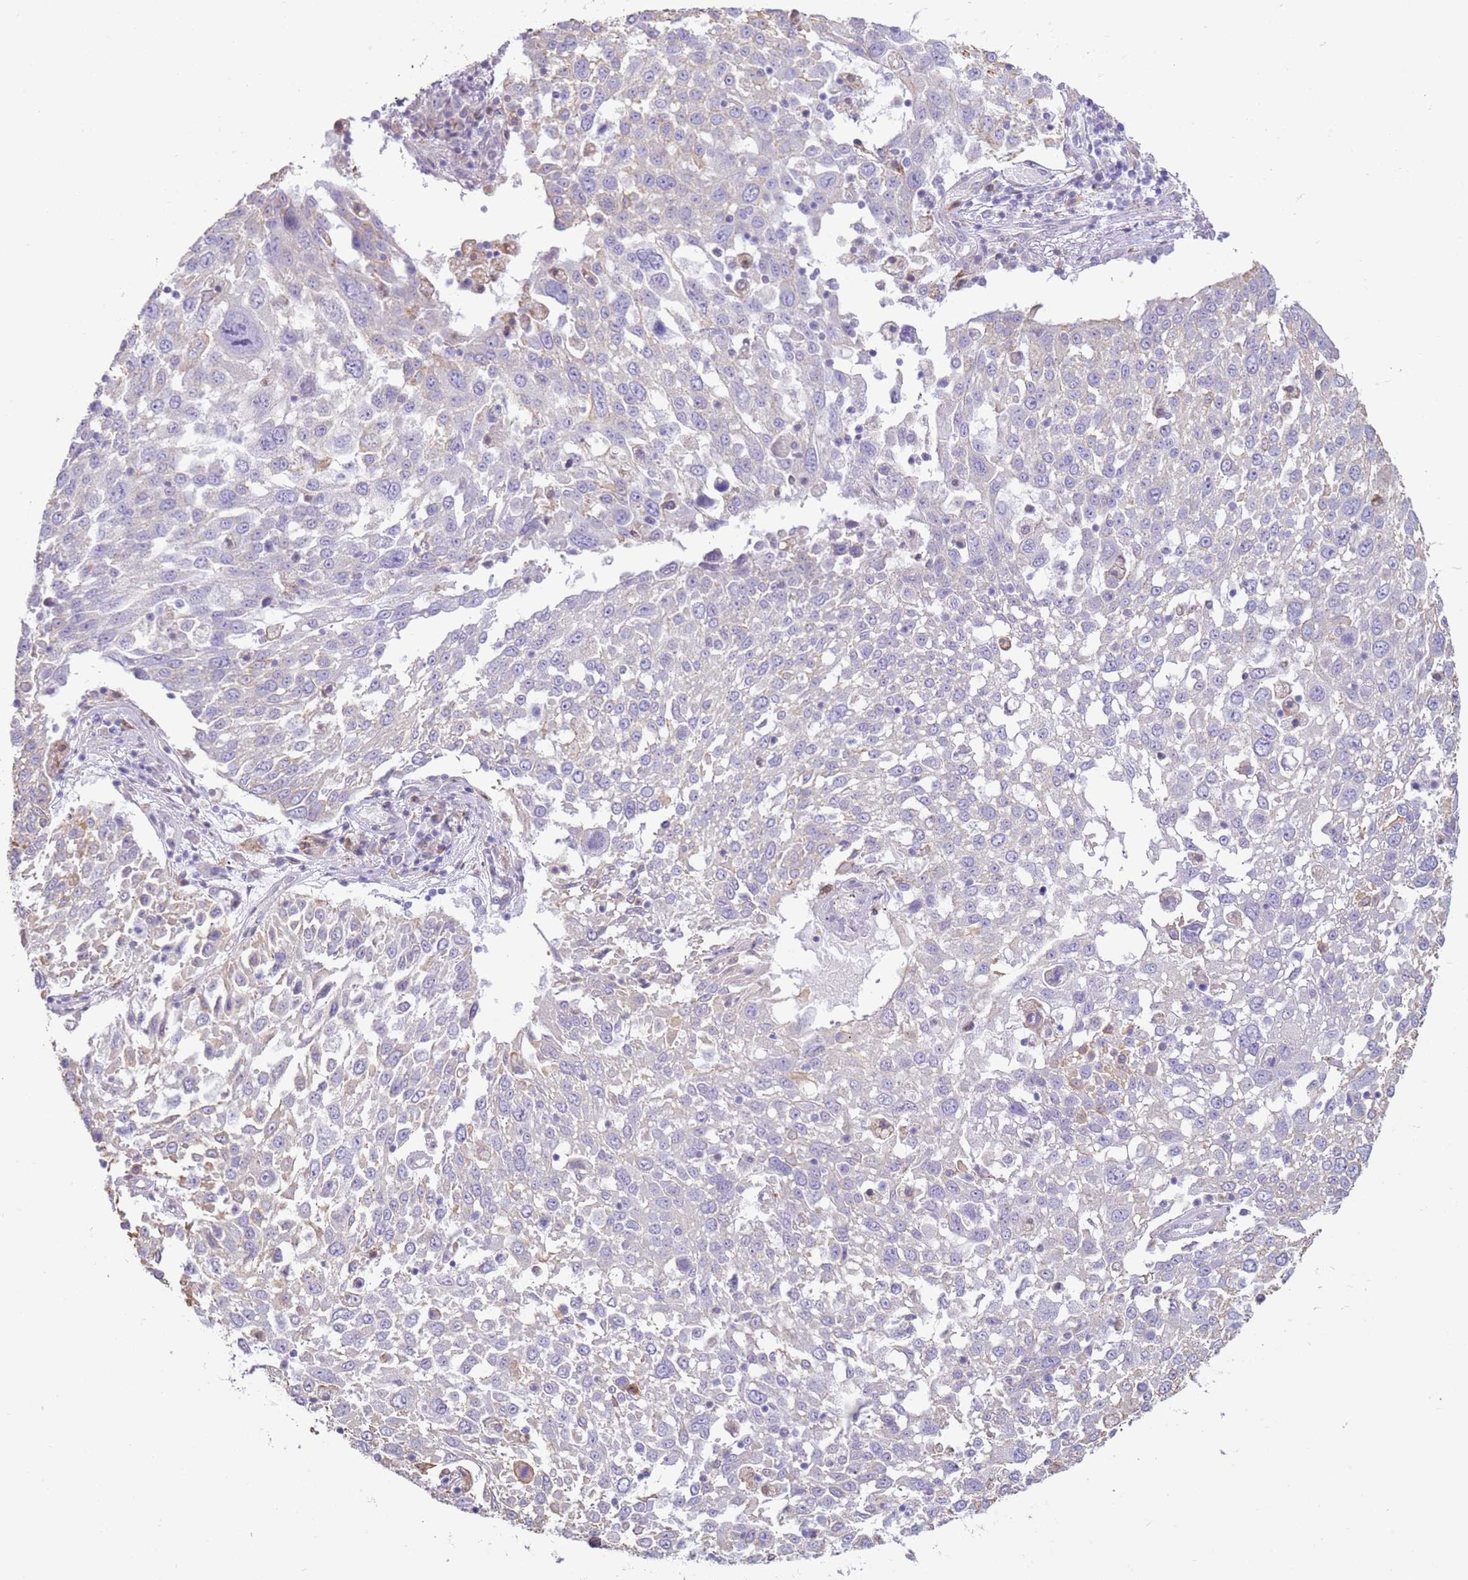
{"staining": {"intensity": "weak", "quantity": "<25%", "location": "cytoplasmic/membranous"}, "tissue": "lung cancer", "cell_type": "Tumor cells", "image_type": "cancer", "snomed": [{"axis": "morphology", "description": "Squamous cell carcinoma, NOS"}, {"axis": "topography", "description": "Lung"}], "caption": "Lung squamous cell carcinoma was stained to show a protein in brown. There is no significant staining in tumor cells. (DAB (3,3'-diaminobenzidine) immunohistochemistry visualized using brightfield microscopy, high magnification).", "gene": "OAF", "patient": {"sex": "male", "age": 65}}